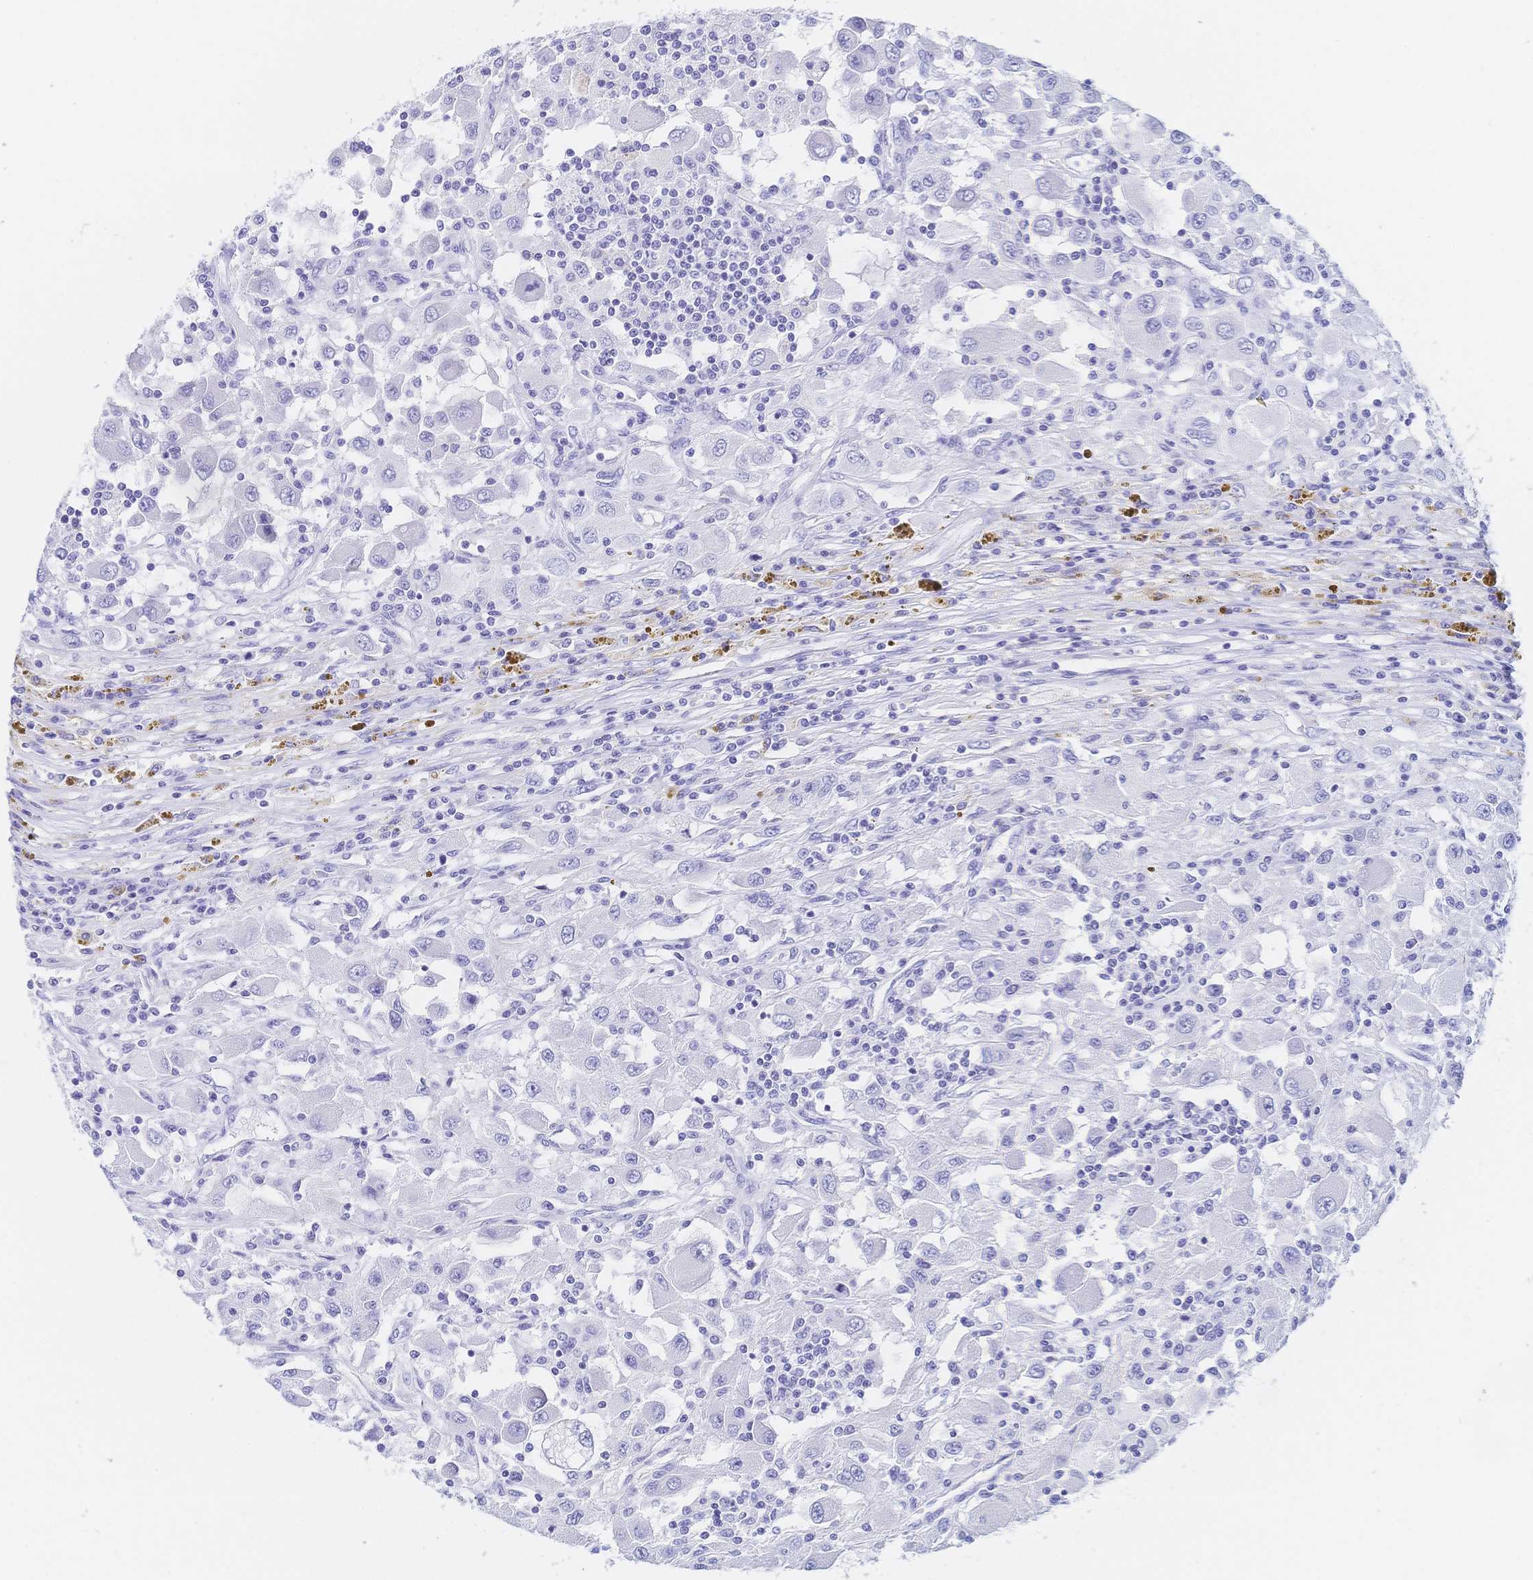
{"staining": {"intensity": "negative", "quantity": "none", "location": "none"}, "tissue": "renal cancer", "cell_type": "Tumor cells", "image_type": "cancer", "snomed": [{"axis": "morphology", "description": "Adenocarcinoma, NOS"}, {"axis": "topography", "description": "Kidney"}], "caption": "Adenocarcinoma (renal) was stained to show a protein in brown. There is no significant positivity in tumor cells.", "gene": "MEP1B", "patient": {"sex": "female", "age": 67}}